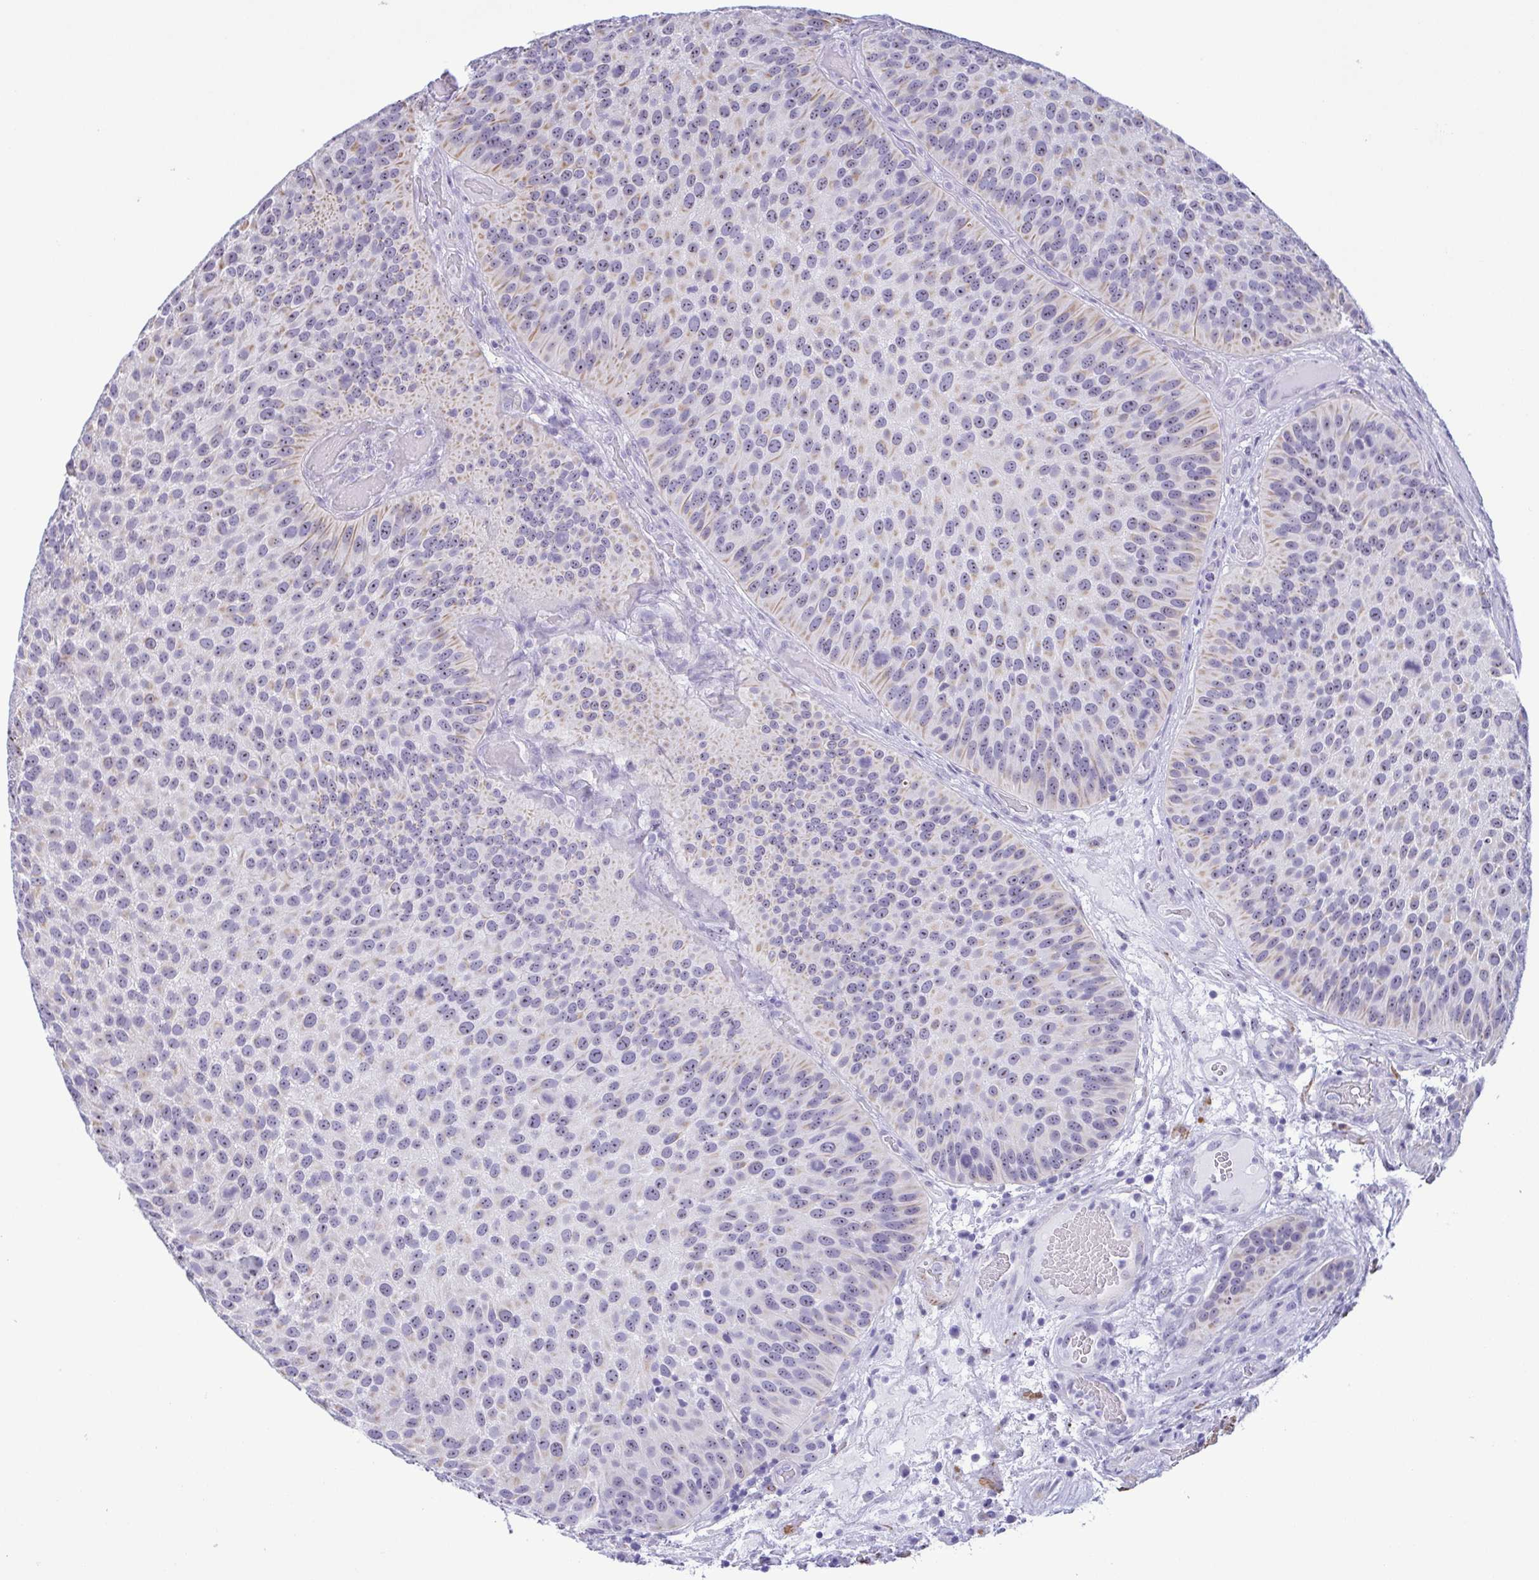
{"staining": {"intensity": "weak", "quantity": "25%-75%", "location": "cytoplasmic/membranous"}, "tissue": "urothelial cancer", "cell_type": "Tumor cells", "image_type": "cancer", "snomed": [{"axis": "morphology", "description": "Urothelial carcinoma, Low grade"}, {"axis": "topography", "description": "Urinary bladder"}], "caption": "Immunohistochemistry (IHC) histopathology image of neoplastic tissue: low-grade urothelial carcinoma stained using immunohistochemistry (IHC) exhibits low levels of weak protein expression localized specifically in the cytoplasmic/membranous of tumor cells, appearing as a cytoplasmic/membranous brown color.", "gene": "MYL7", "patient": {"sex": "male", "age": 76}}